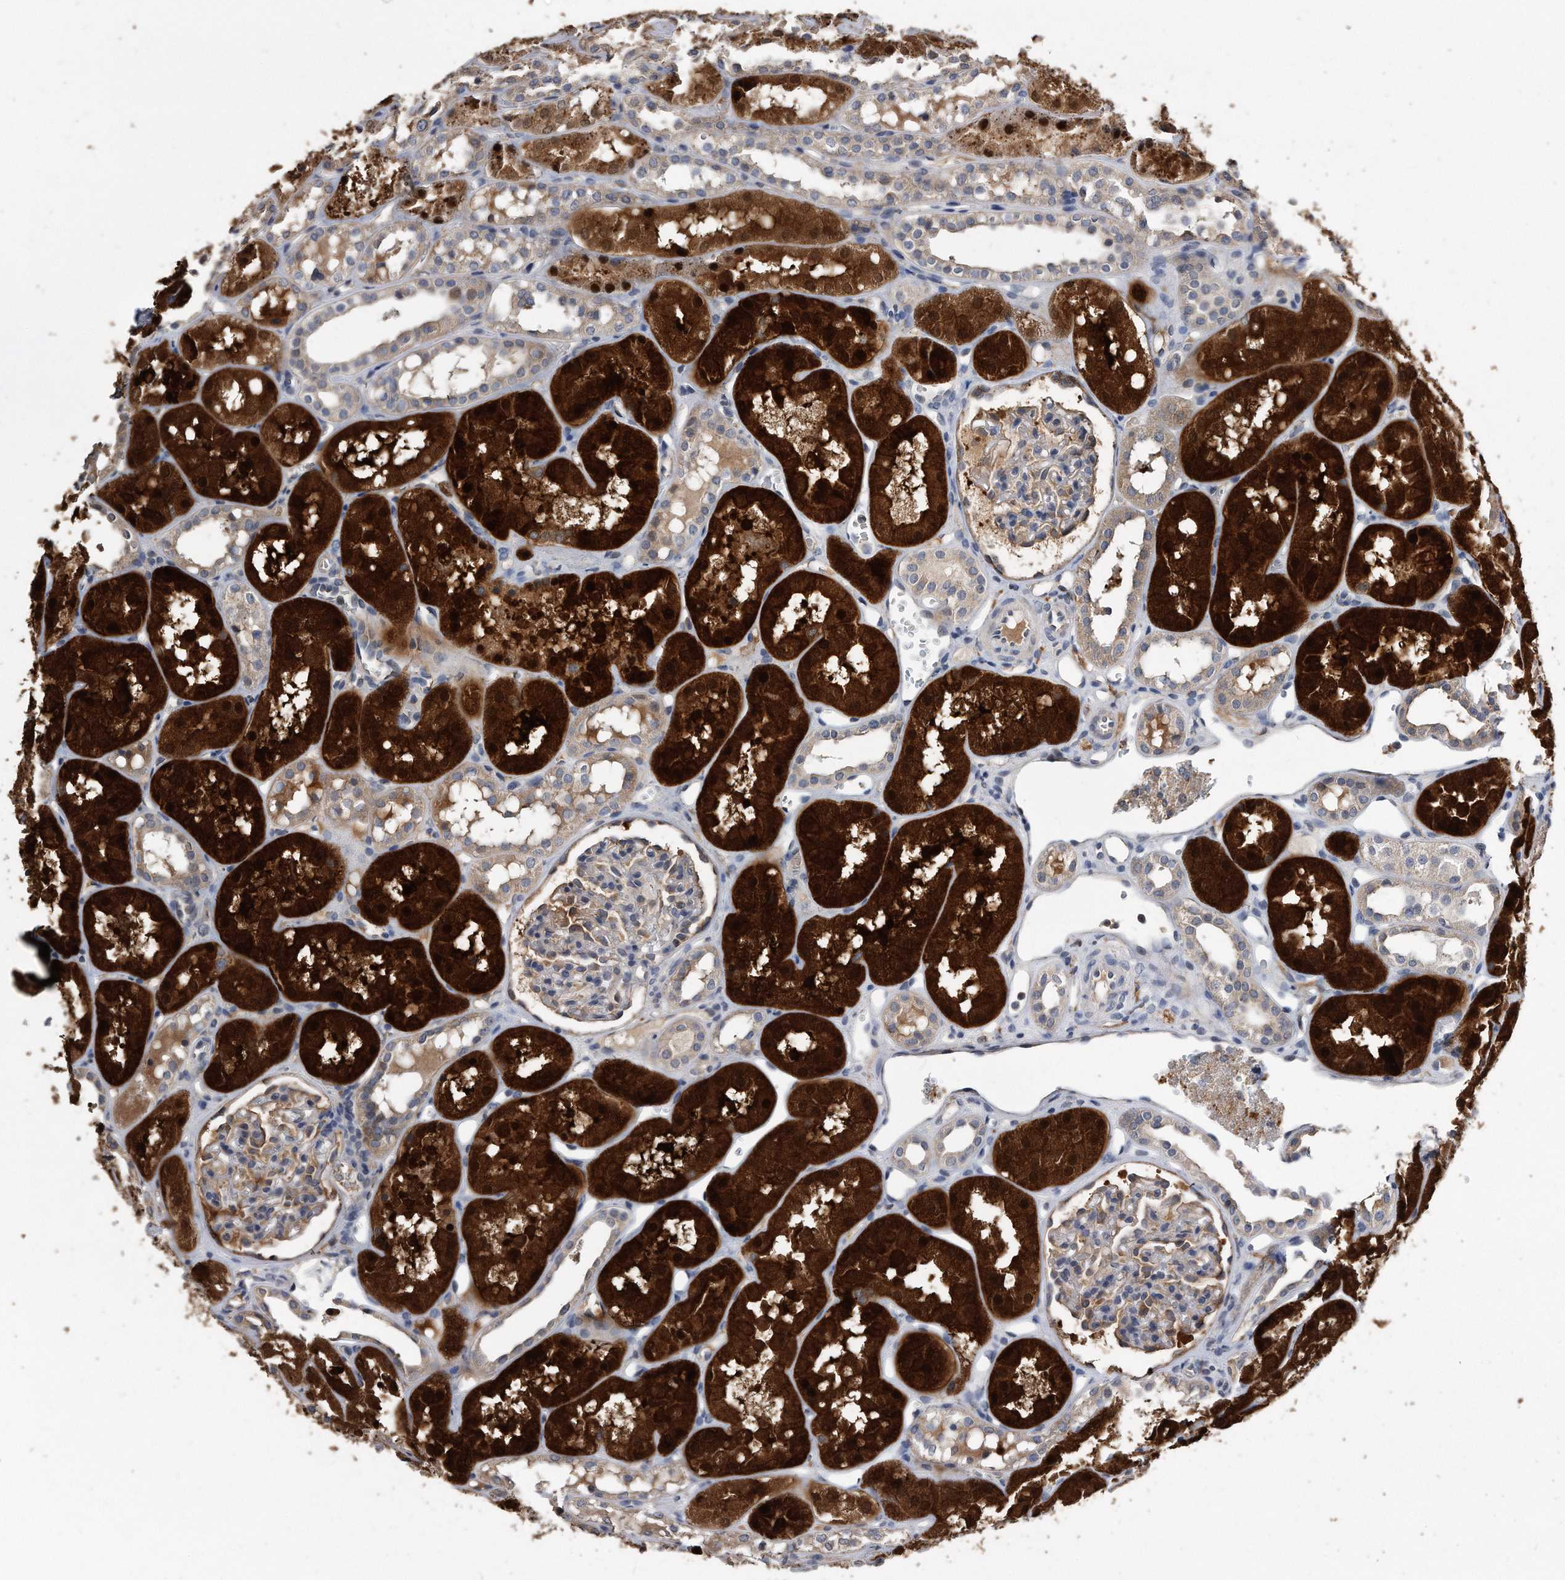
{"staining": {"intensity": "weak", "quantity": "<25%", "location": "cytoplasmic/membranous"}, "tissue": "kidney", "cell_type": "Cells in glomeruli", "image_type": "normal", "snomed": [{"axis": "morphology", "description": "Normal tissue, NOS"}, {"axis": "topography", "description": "Kidney"}], "caption": "High power microscopy image of an immunohistochemistry histopathology image of normal kidney, revealing no significant expression in cells in glomeruli.", "gene": "IL20RA", "patient": {"sex": "male", "age": 16}}